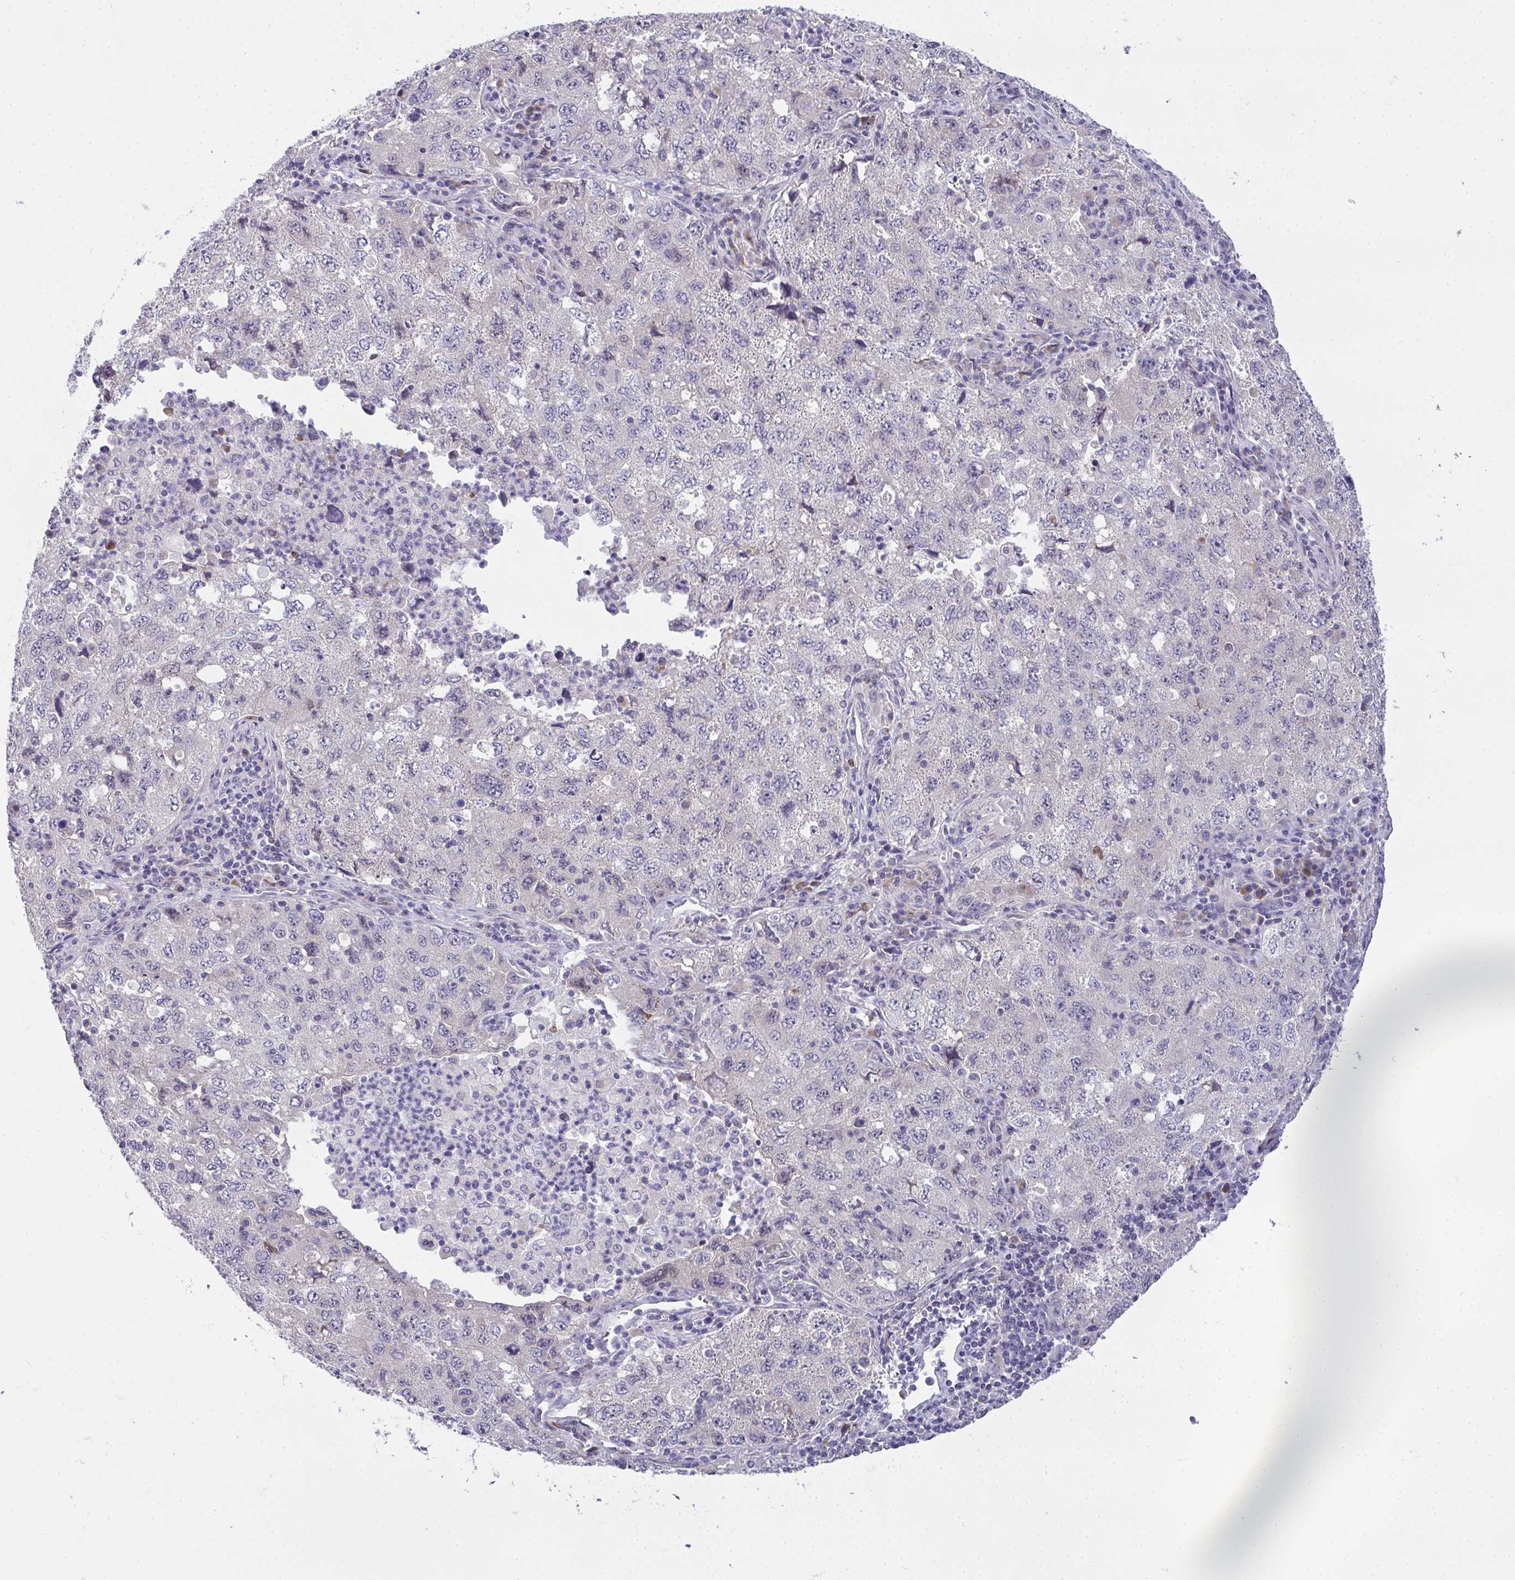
{"staining": {"intensity": "negative", "quantity": "none", "location": "none"}, "tissue": "lung cancer", "cell_type": "Tumor cells", "image_type": "cancer", "snomed": [{"axis": "morphology", "description": "Adenocarcinoma, NOS"}, {"axis": "topography", "description": "Lung"}], "caption": "A histopathology image of lung cancer stained for a protein exhibits no brown staining in tumor cells.", "gene": "NT5C1A", "patient": {"sex": "female", "age": 57}}